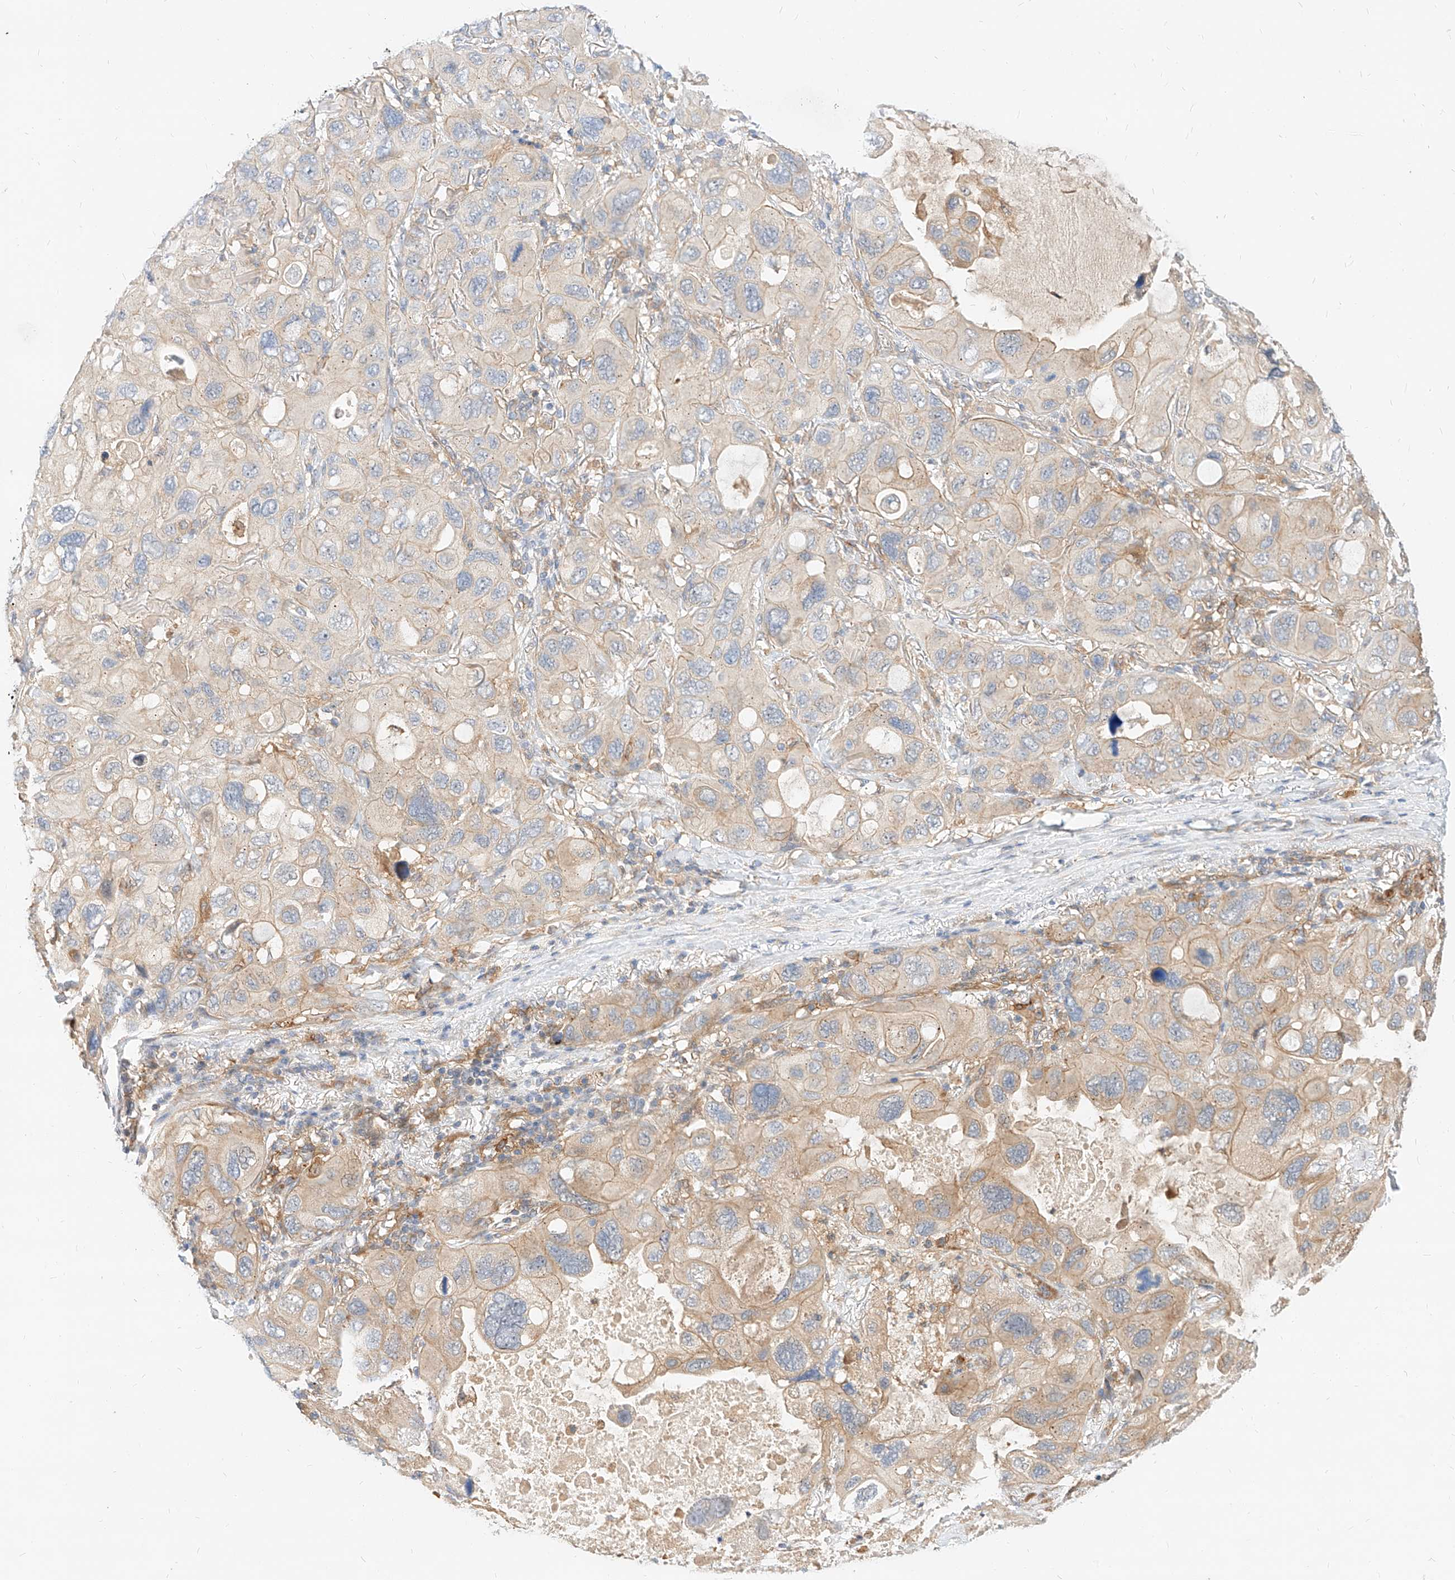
{"staining": {"intensity": "weak", "quantity": "25%-75%", "location": "cytoplasmic/membranous"}, "tissue": "lung cancer", "cell_type": "Tumor cells", "image_type": "cancer", "snomed": [{"axis": "morphology", "description": "Squamous cell carcinoma, NOS"}, {"axis": "topography", "description": "Lung"}], "caption": "Immunohistochemistry photomicrograph of neoplastic tissue: human lung cancer (squamous cell carcinoma) stained using immunohistochemistry (IHC) reveals low levels of weak protein expression localized specifically in the cytoplasmic/membranous of tumor cells, appearing as a cytoplasmic/membranous brown color.", "gene": "NFAM1", "patient": {"sex": "female", "age": 73}}